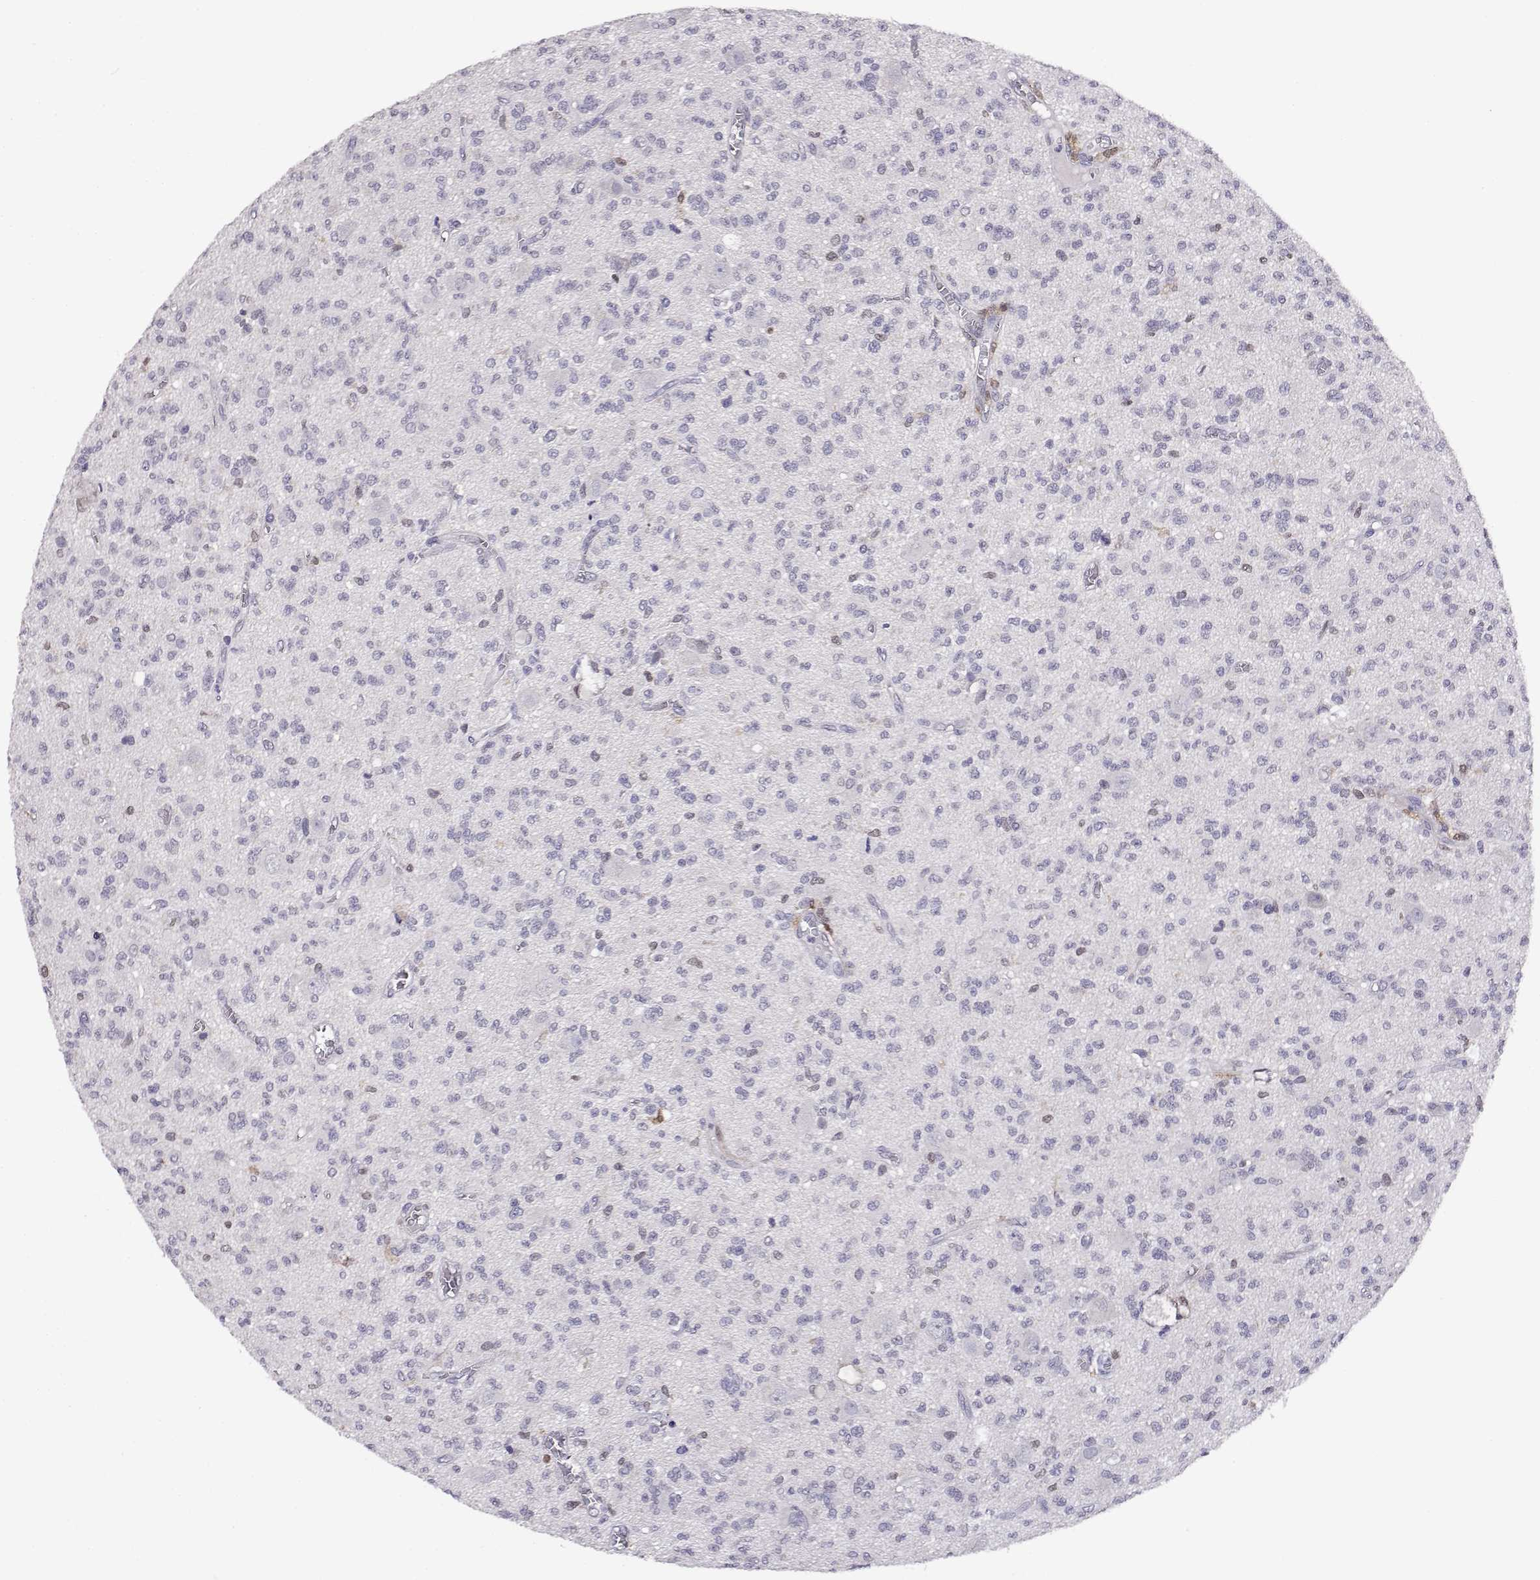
{"staining": {"intensity": "negative", "quantity": "none", "location": "none"}, "tissue": "glioma", "cell_type": "Tumor cells", "image_type": "cancer", "snomed": [{"axis": "morphology", "description": "Glioma, malignant, Low grade"}, {"axis": "topography", "description": "Brain"}], "caption": "Tumor cells are negative for brown protein staining in malignant low-grade glioma.", "gene": "AKR1B1", "patient": {"sex": "male", "age": 64}}